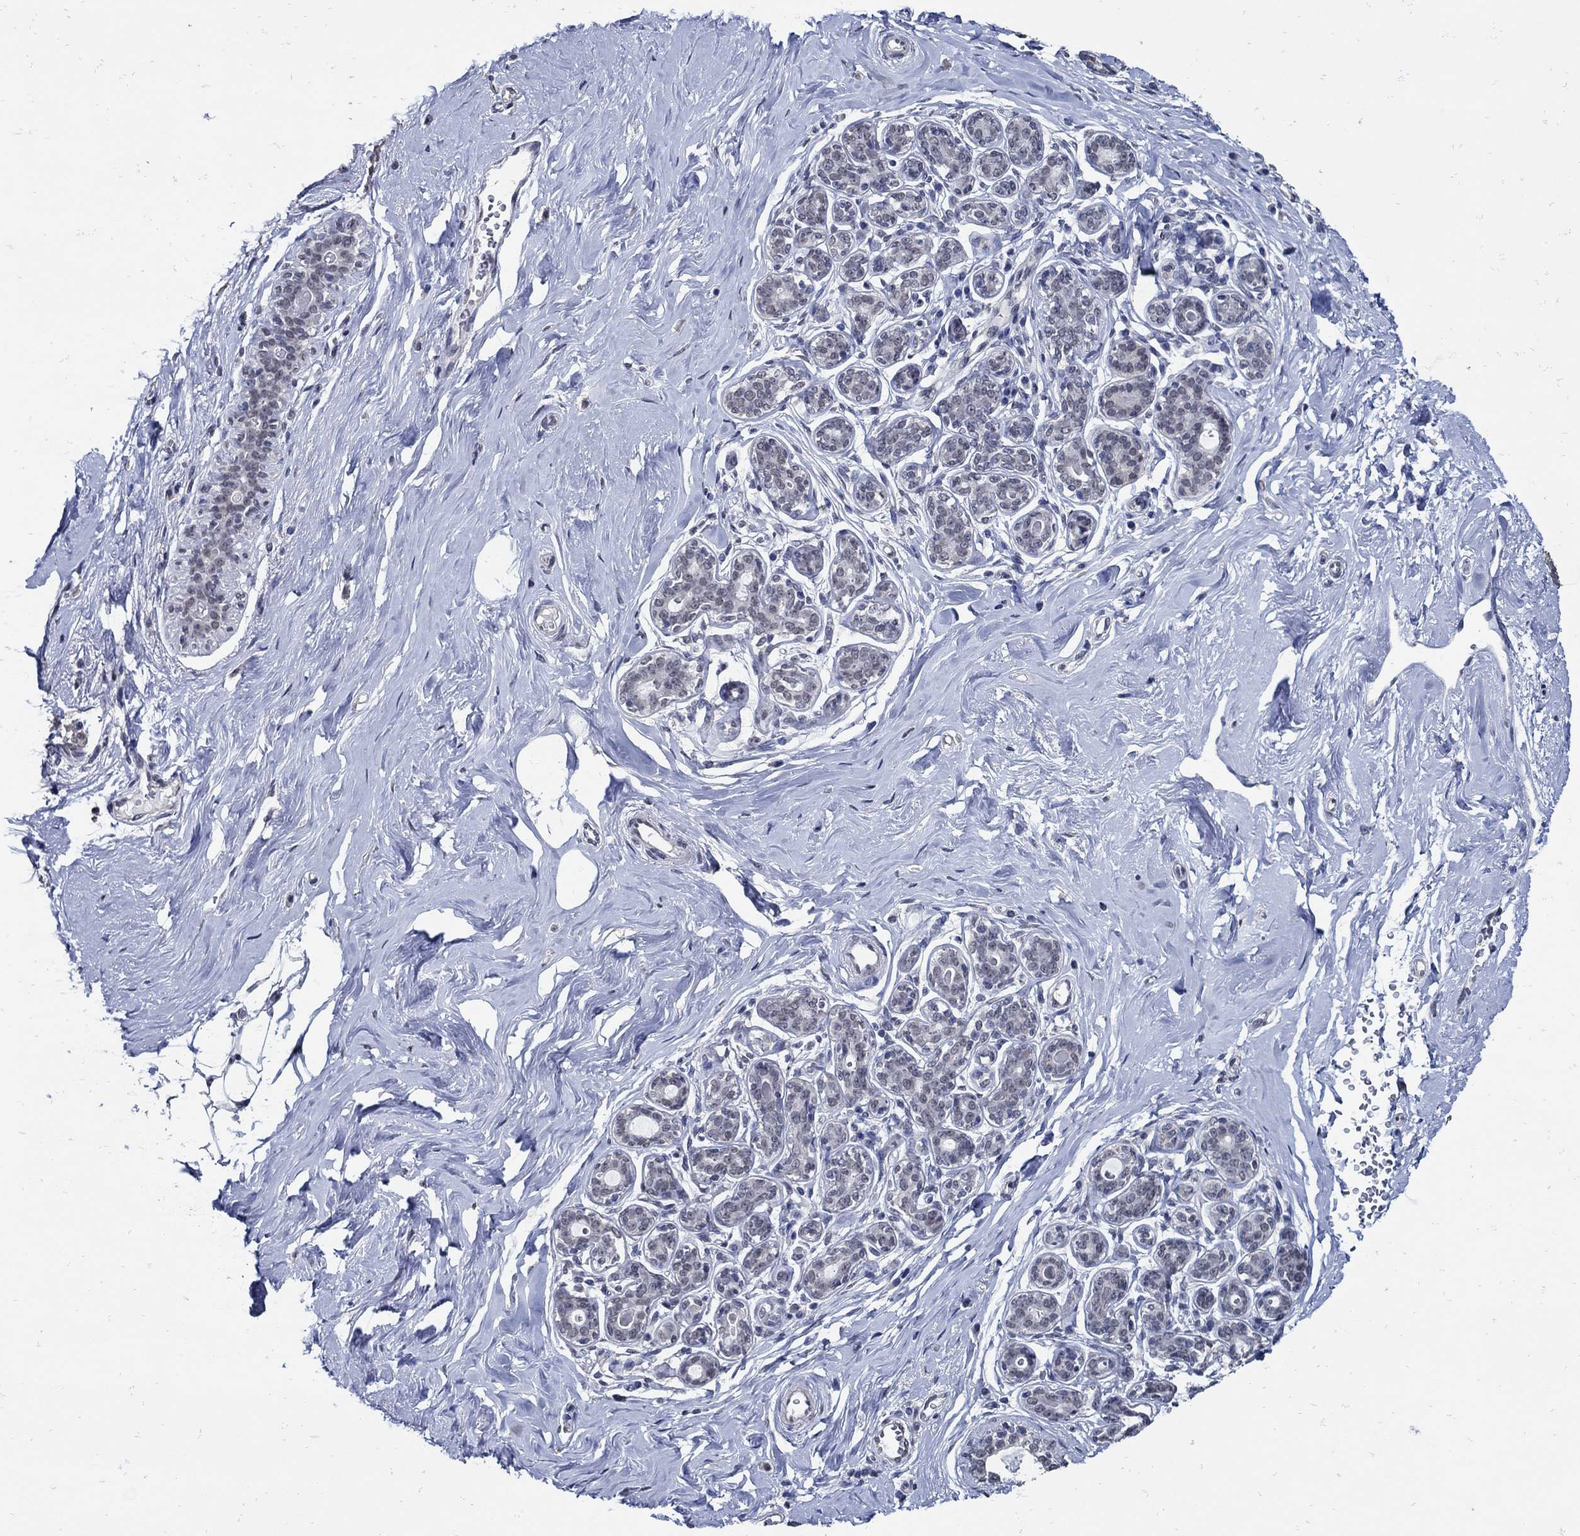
{"staining": {"intensity": "negative", "quantity": "none", "location": "none"}, "tissue": "breast", "cell_type": "Adipocytes", "image_type": "normal", "snomed": [{"axis": "morphology", "description": "Normal tissue, NOS"}, {"axis": "topography", "description": "Skin"}, {"axis": "topography", "description": "Breast"}], "caption": "Immunohistochemistry (IHC) image of unremarkable breast: breast stained with DAB (3,3'-diaminobenzidine) exhibits no significant protein staining in adipocytes.", "gene": "KCNN3", "patient": {"sex": "female", "age": 43}}